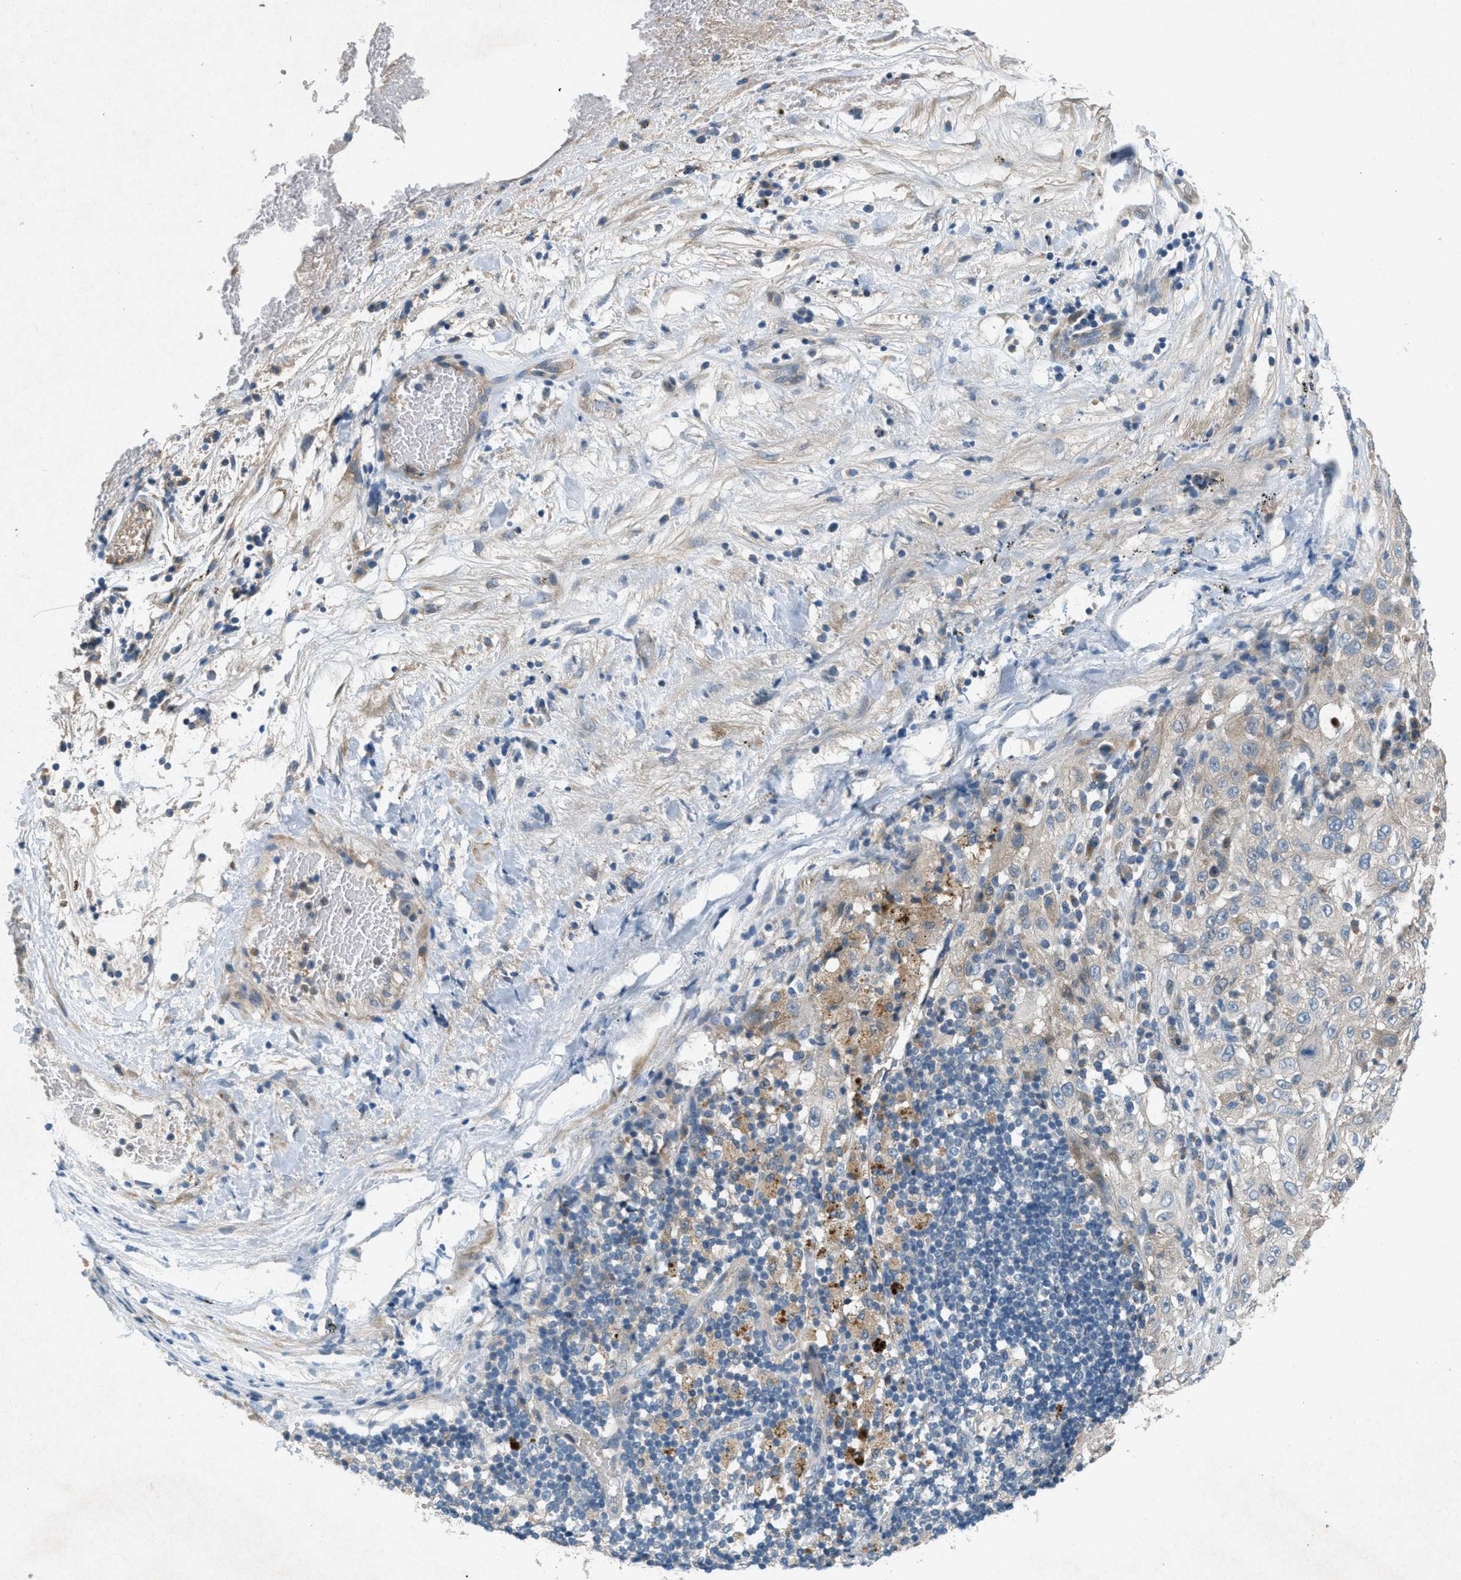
{"staining": {"intensity": "negative", "quantity": "none", "location": "none"}, "tissue": "lung cancer", "cell_type": "Tumor cells", "image_type": "cancer", "snomed": [{"axis": "morphology", "description": "Inflammation, NOS"}, {"axis": "morphology", "description": "Squamous cell carcinoma, NOS"}, {"axis": "topography", "description": "Lymph node"}, {"axis": "topography", "description": "Soft tissue"}, {"axis": "topography", "description": "Lung"}], "caption": "Tumor cells are negative for protein expression in human lung cancer.", "gene": "ADCY6", "patient": {"sex": "male", "age": 66}}